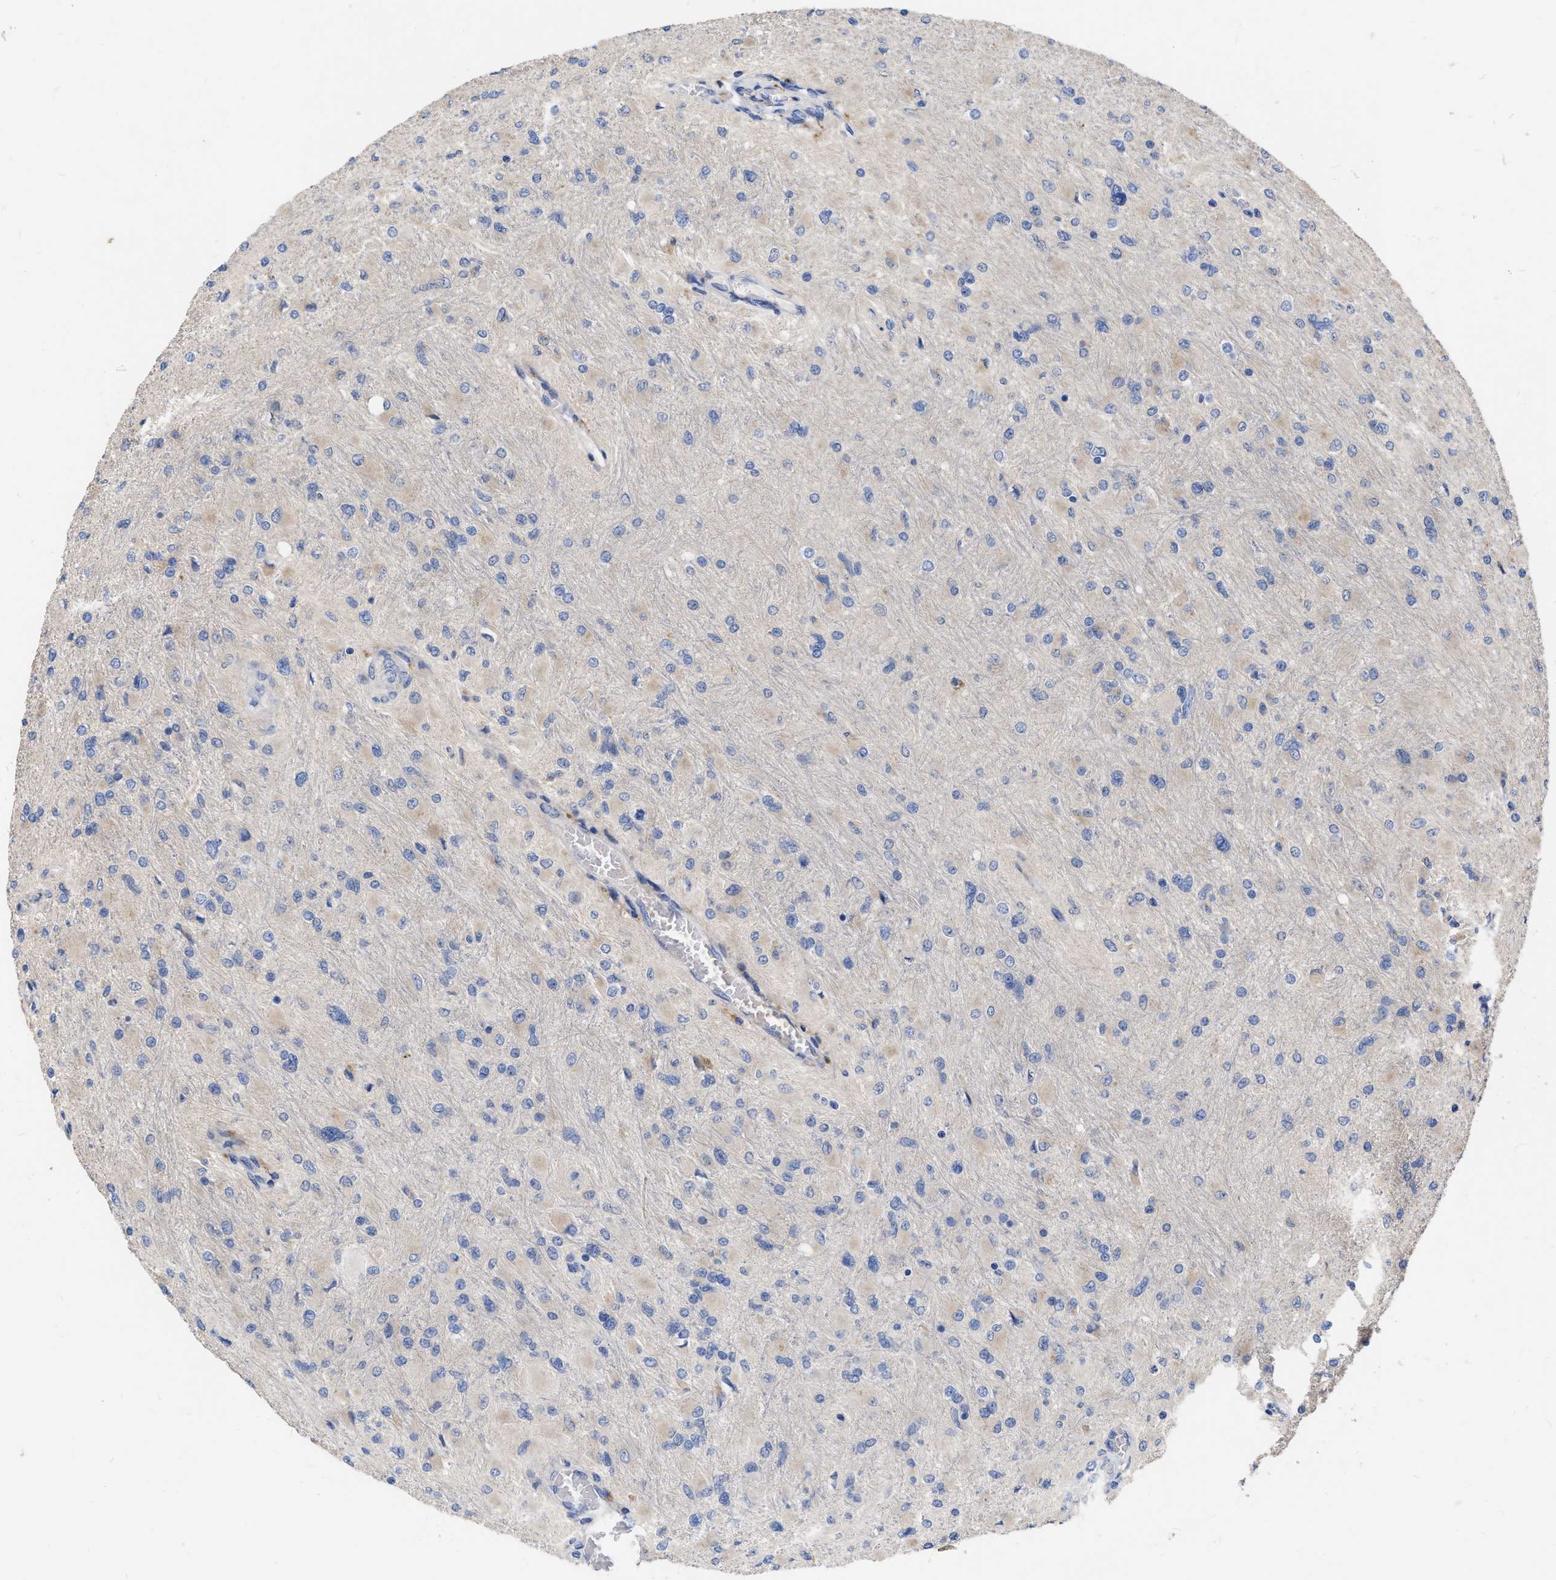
{"staining": {"intensity": "negative", "quantity": "none", "location": "none"}, "tissue": "glioma", "cell_type": "Tumor cells", "image_type": "cancer", "snomed": [{"axis": "morphology", "description": "Glioma, malignant, High grade"}, {"axis": "topography", "description": "Cerebral cortex"}], "caption": "An immunohistochemistry histopathology image of glioma is shown. There is no staining in tumor cells of glioma. (DAB immunohistochemistry visualized using brightfield microscopy, high magnification).", "gene": "MLST8", "patient": {"sex": "female", "age": 36}}